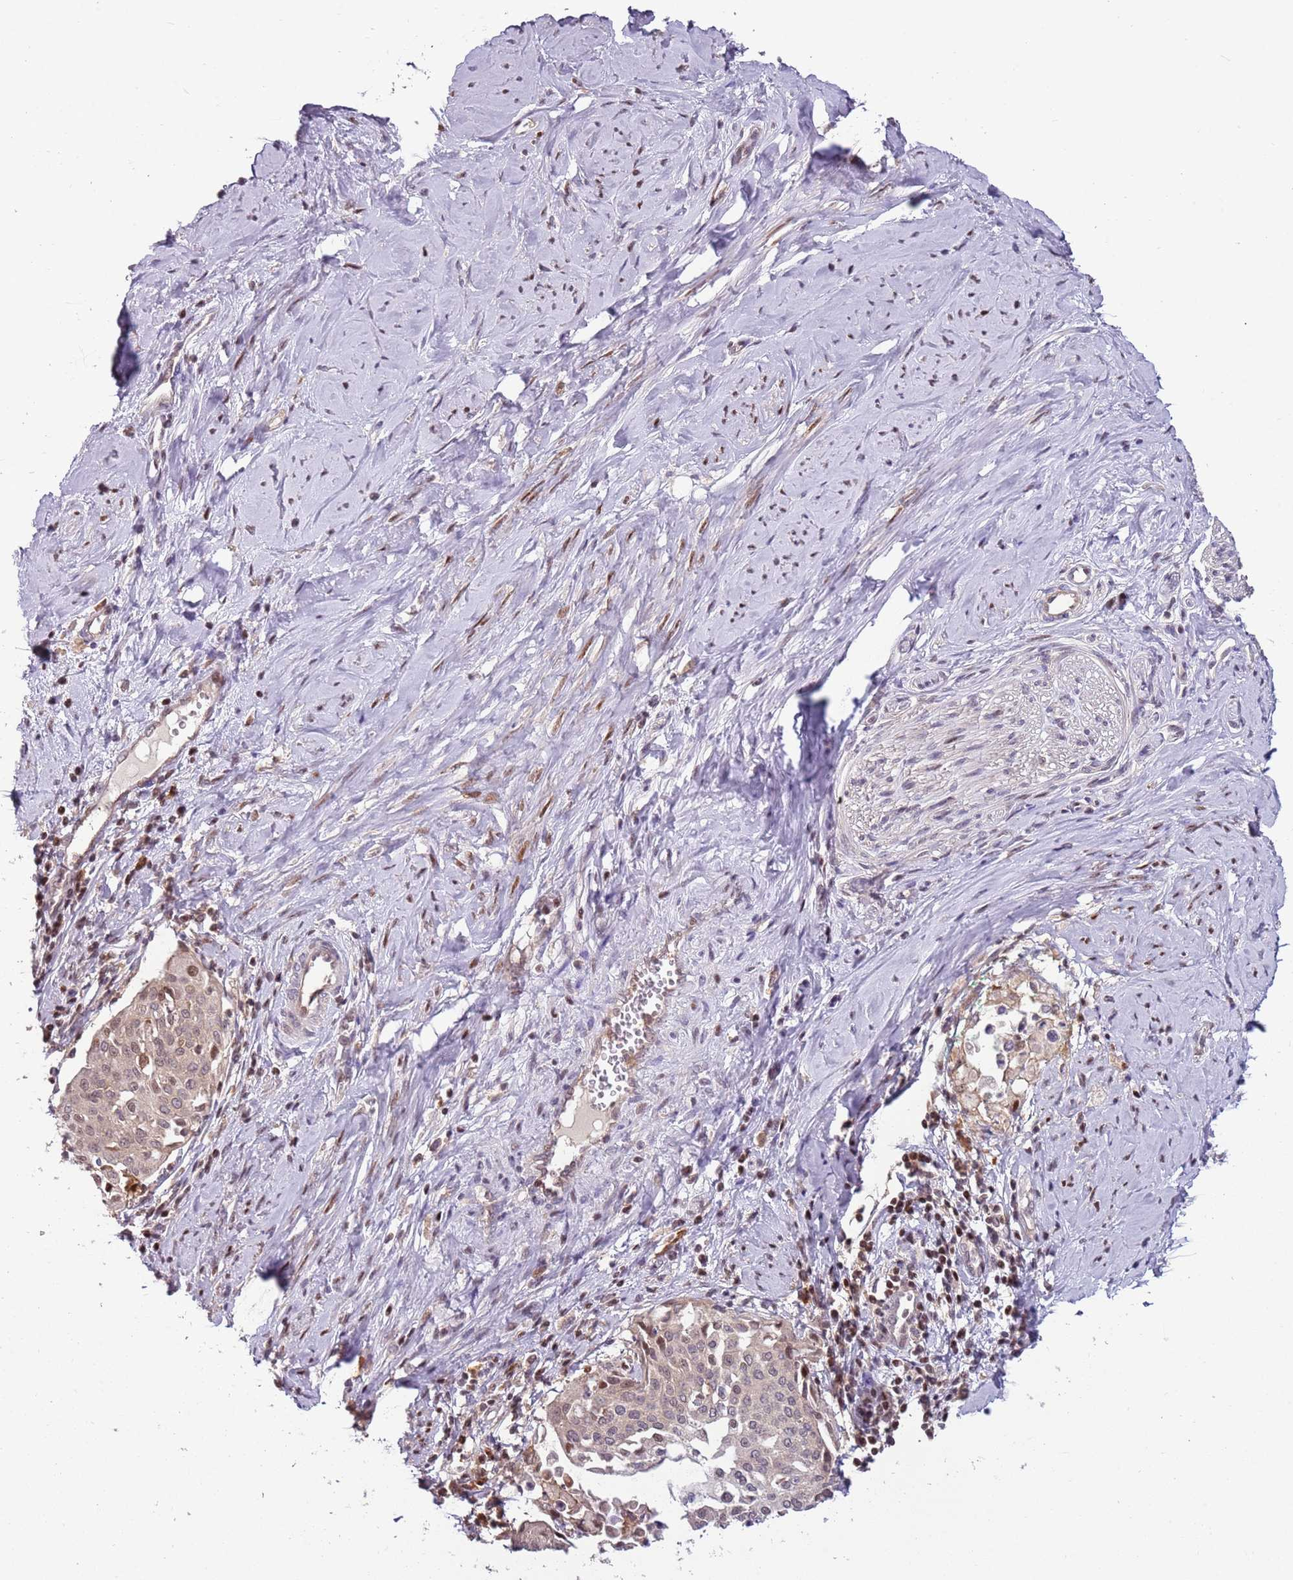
{"staining": {"intensity": "weak", "quantity": "25%-75%", "location": "nuclear"}, "tissue": "cervical cancer", "cell_type": "Tumor cells", "image_type": "cancer", "snomed": [{"axis": "morphology", "description": "Squamous cell carcinoma, NOS"}, {"axis": "topography", "description": "Cervix"}], "caption": "This is an image of immunohistochemistry staining of cervical squamous cell carcinoma, which shows weak expression in the nuclear of tumor cells.", "gene": "GSTO2", "patient": {"sex": "female", "age": 44}}